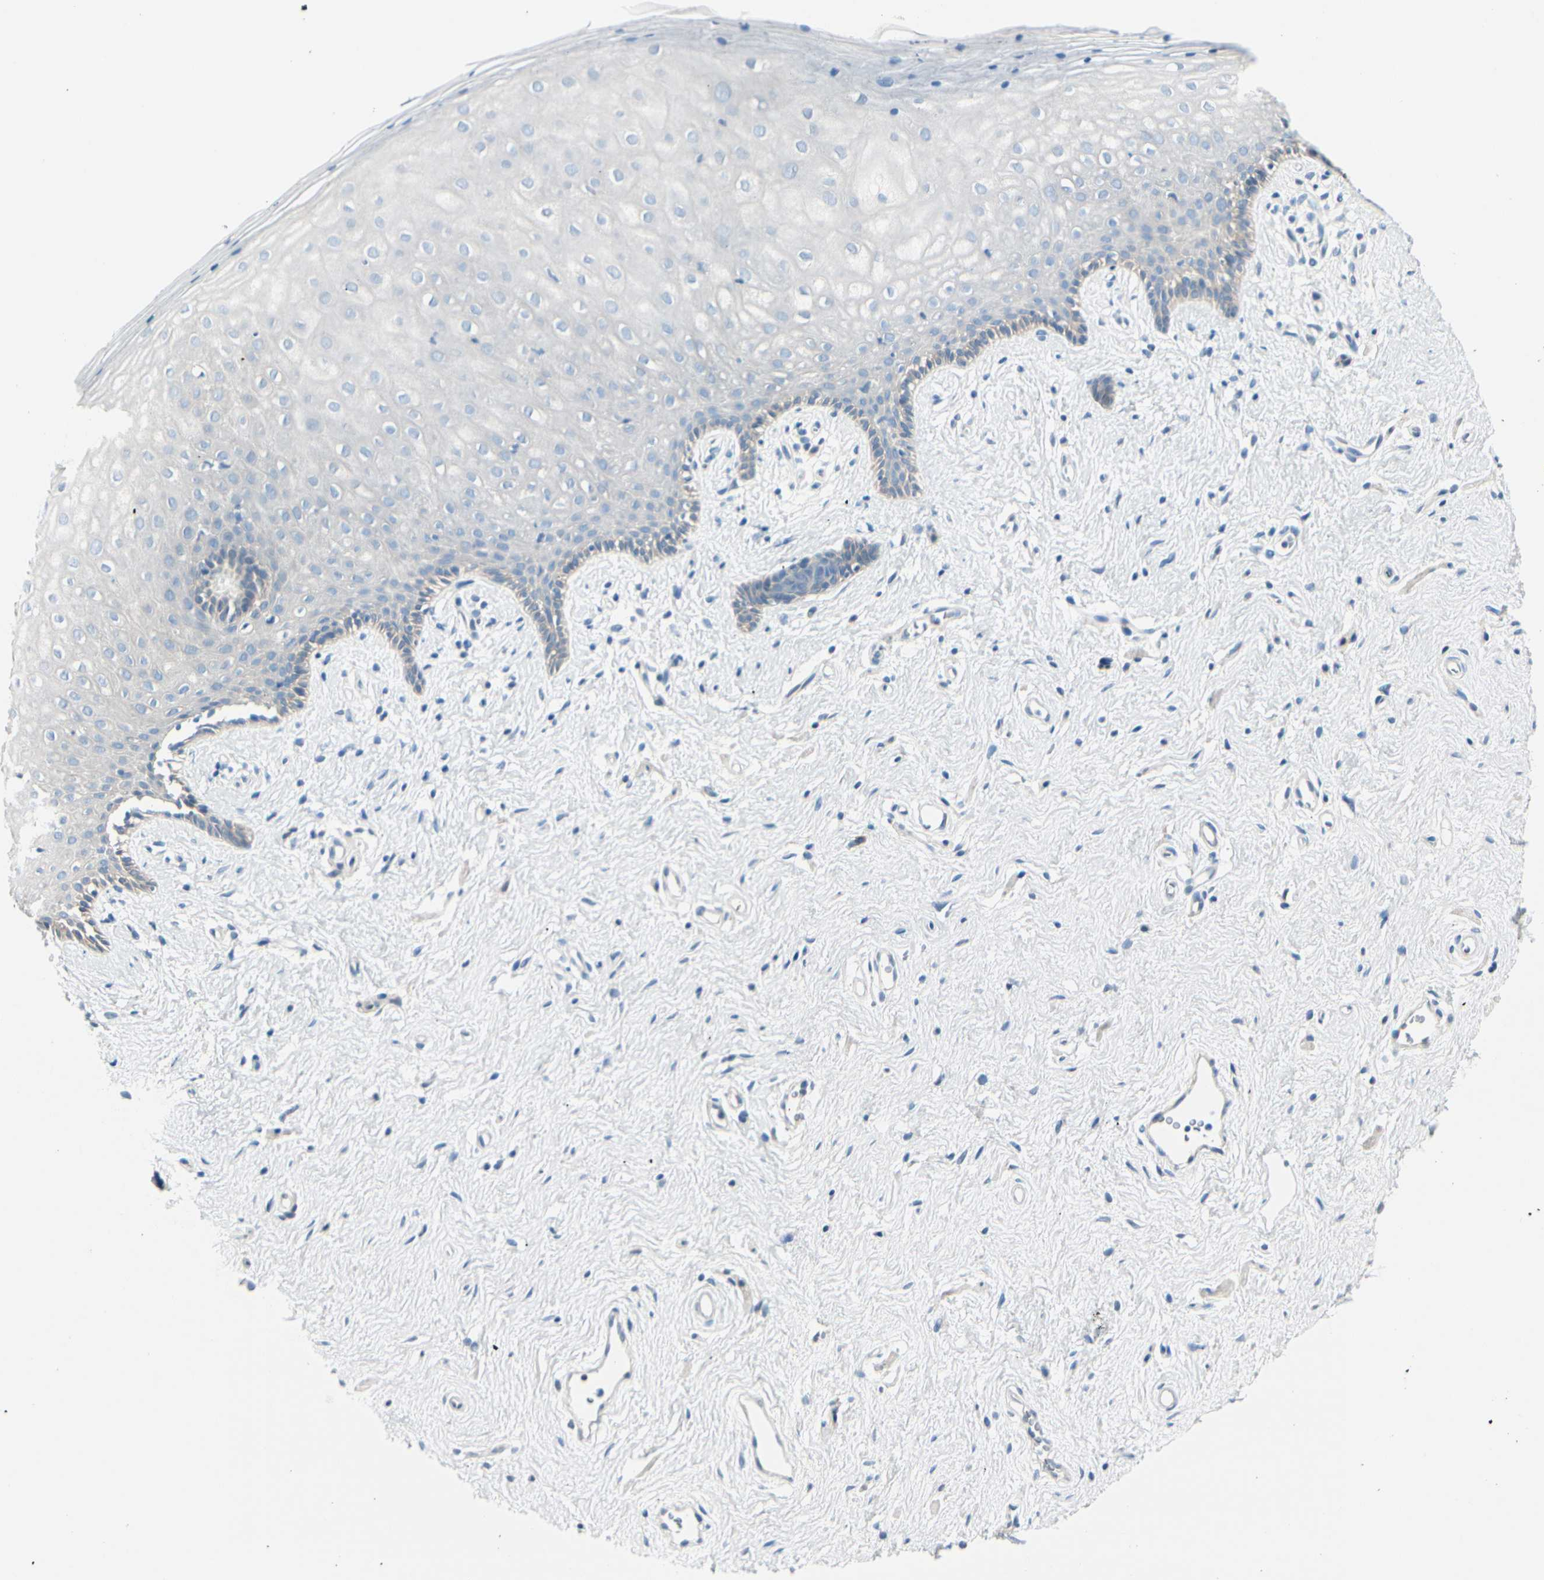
{"staining": {"intensity": "negative", "quantity": "none", "location": "none"}, "tissue": "vagina", "cell_type": "Squamous epithelial cells", "image_type": "normal", "snomed": [{"axis": "morphology", "description": "Normal tissue, NOS"}, {"axis": "topography", "description": "Vagina"}], "caption": "IHC image of benign vagina: vagina stained with DAB reveals no significant protein positivity in squamous epithelial cells.", "gene": "PEBP1", "patient": {"sex": "female", "age": 44}}